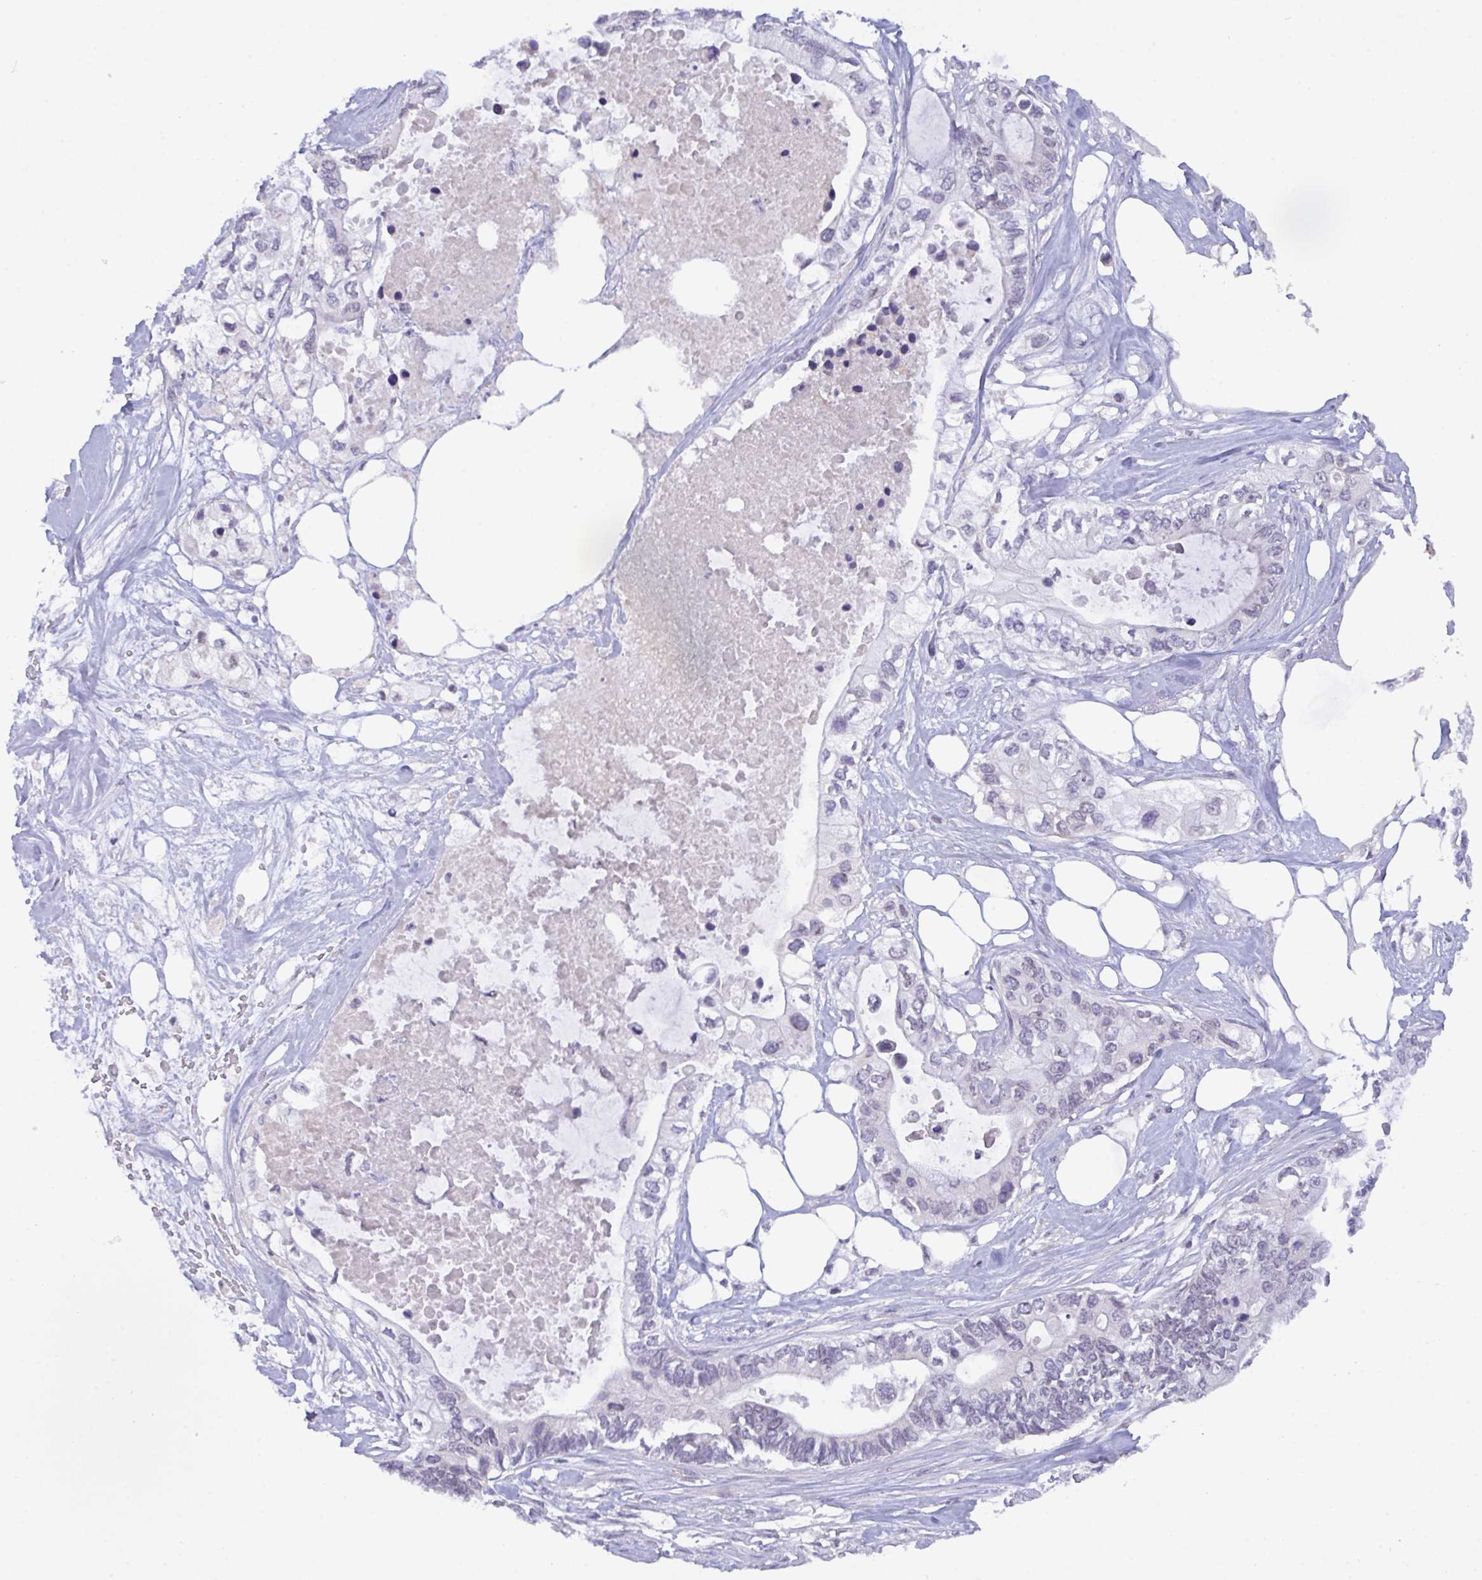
{"staining": {"intensity": "negative", "quantity": "none", "location": "none"}, "tissue": "pancreatic cancer", "cell_type": "Tumor cells", "image_type": "cancer", "snomed": [{"axis": "morphology", "description": "Adenocarcinoma, NOS"}, {"axis": "topography", "description": "Pancreas"}], "caption": "This is an immunohistochemistry (IHC) histopathology image of pancreatic cancer. There is no positivity in tumor cells.", "gene": "SERPINB13", "patient": {"sex": "female", "age": 63}}